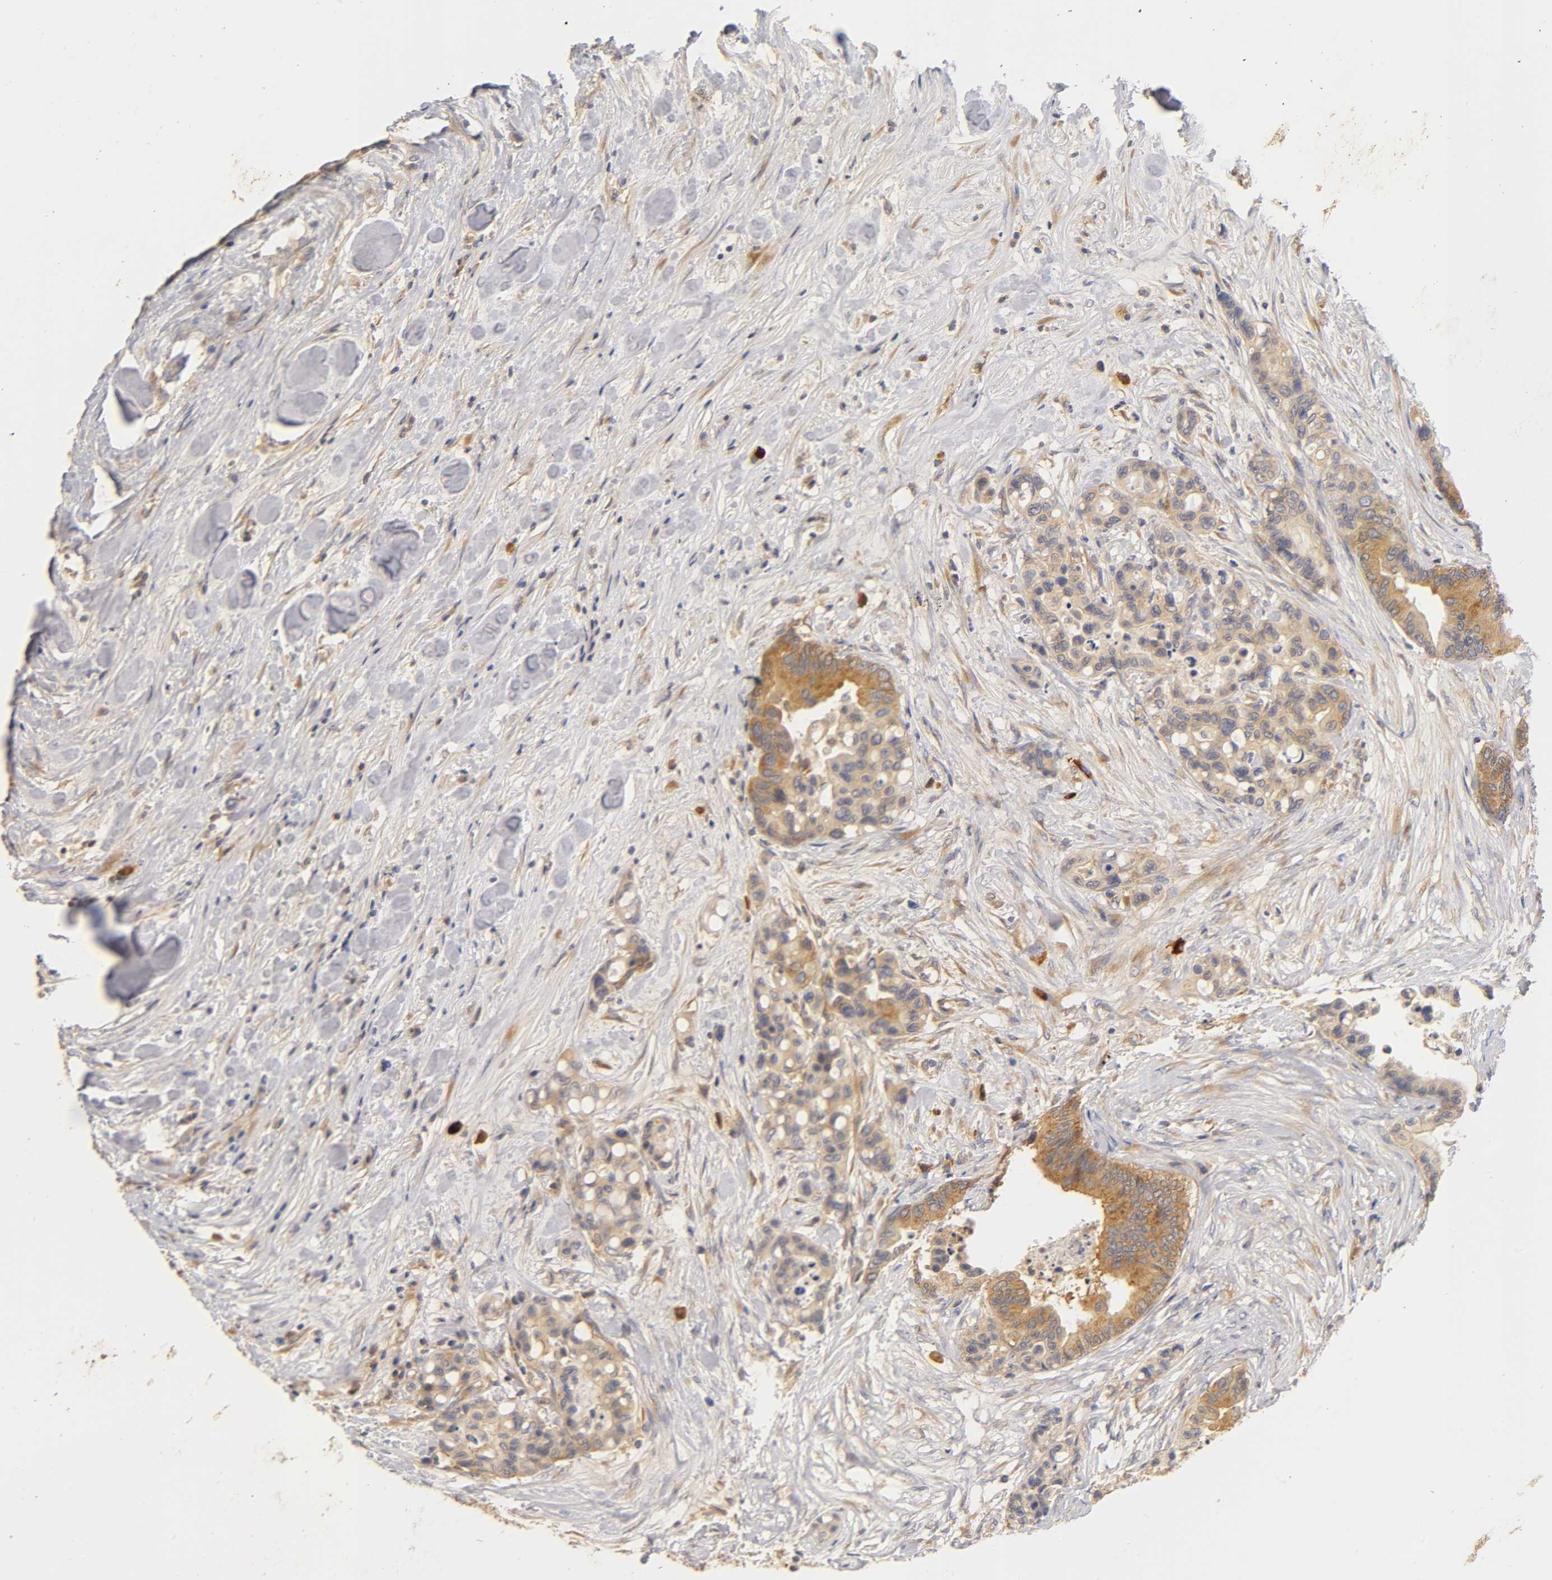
{"staining": {"intensity": "moderate", "quantity": ">75%", "location": "cytoplasmic/membranous"}, "tissue": "colorectal cancer", "cell_type": "Tumor cells", "image_type": "cancer", "snomed": [{"axis": "morphology", "description": "Adenocarcinoma, NOS"}, {"axis": "topography", "description": "Colon"}], "caption": "The image reveals immunohistochemical staining of colorectal cancer. There is moderate cytoplasmic/membranous expression is seen in about >75% of tumor cells.", "gene": "RPS29", "patient": {"sex": "male", "age": 82}}